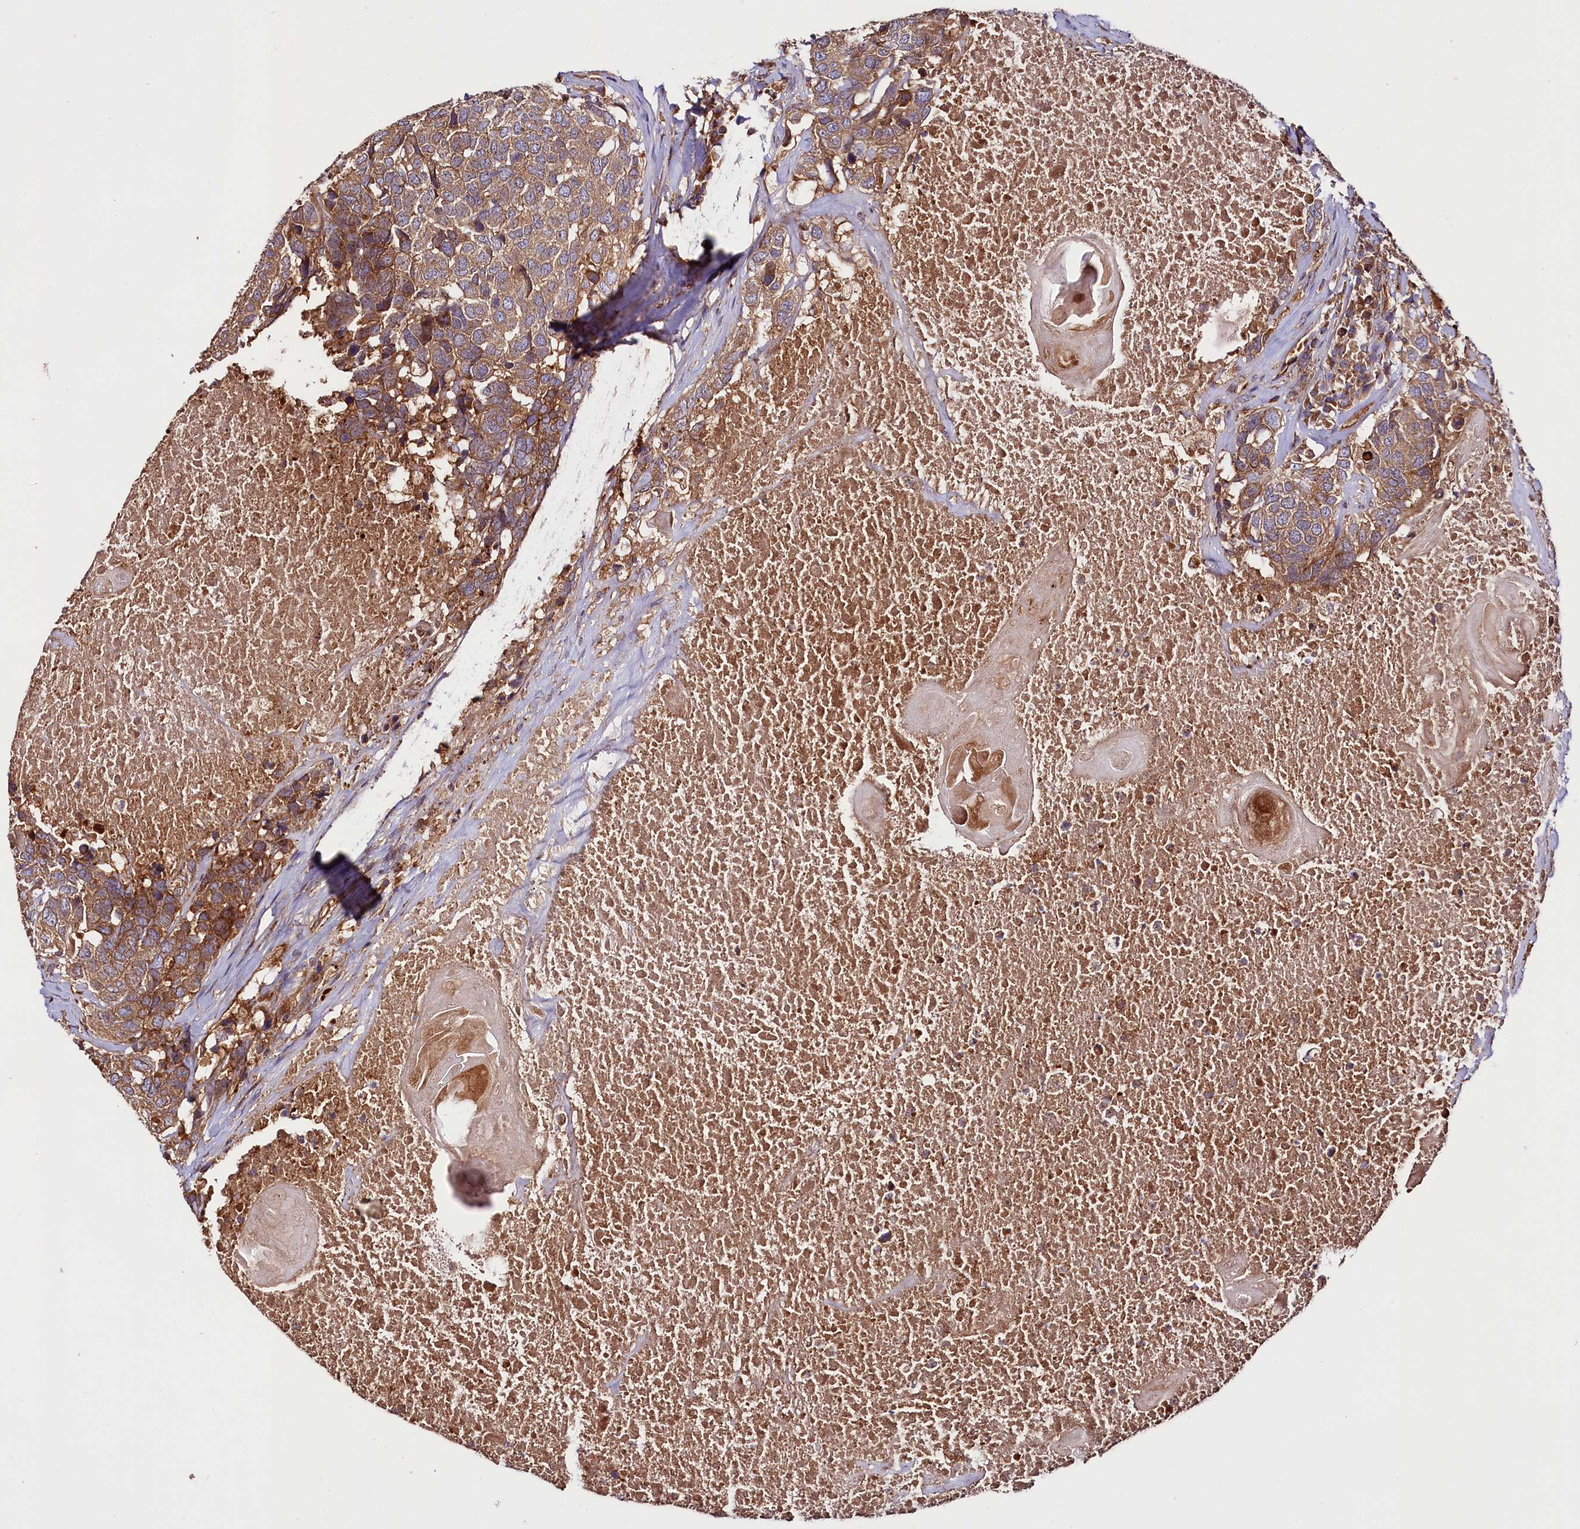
{"staining": {"intensity": "moderate", "quantity": ">75%", "location": "cytoplasmic/membranous"}, "tissue": "head and neck cancer", "cell_type": "Tumor cells", "image_type": "cancer", "snomed": [{"axis": "morphology", "description": "Squamous cell carcinoma, NOS"}, {"axis": "topography", "description": "Head-Neck"}], "caption": "Protein staining of head and neck cancer tissue exhibits moderate cytoplasmic/membranous positivity in approximately >75% of tumor cells. Immunohistochemistry stains the protein in brown and the nuclei are stained blue.", "gene": "CEP295", "patient": {"sex": "male", "age": 66}}